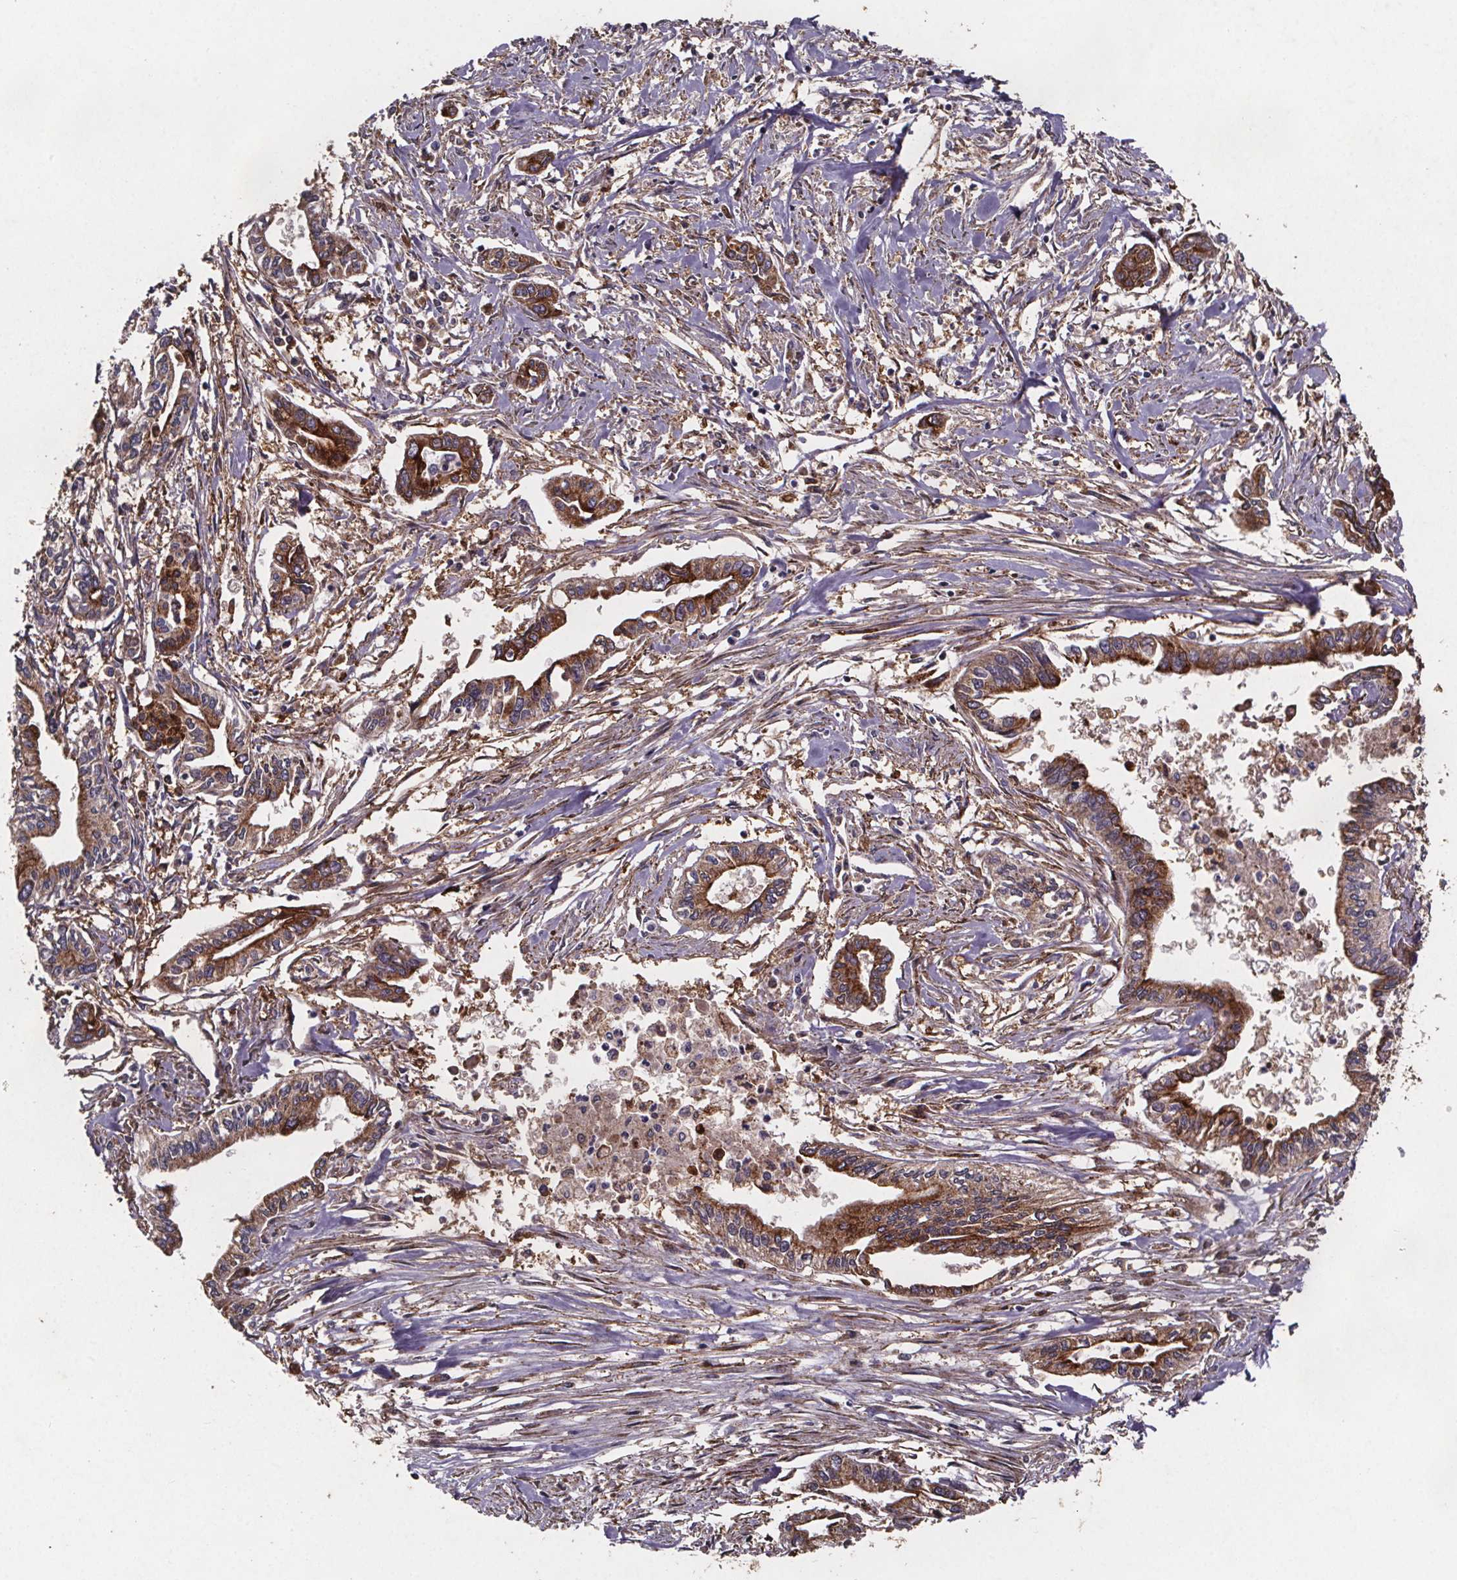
{"staining": {"intensity": "strong", "quantity": "25%-75%", "location": "cytoplasmic/membranous"}, "tissue": "pancreatic cancer", "cell_type": "Tumor cells", "image_type": "cancer", "snomed": [{"axis": "morphology", "description": "Adenocarcinoma, NOS"}, {"axis": "topography", "description": "Pancreas"}], "caption": "IHC (DAB) staining of human pancreatic cancer shows strong cytoplasmic/membranous protein positivity in approximately 25%-75% of tumor cells.", "gene": "FASTKD3", "patient": {"sex": "male", "age": 60}}